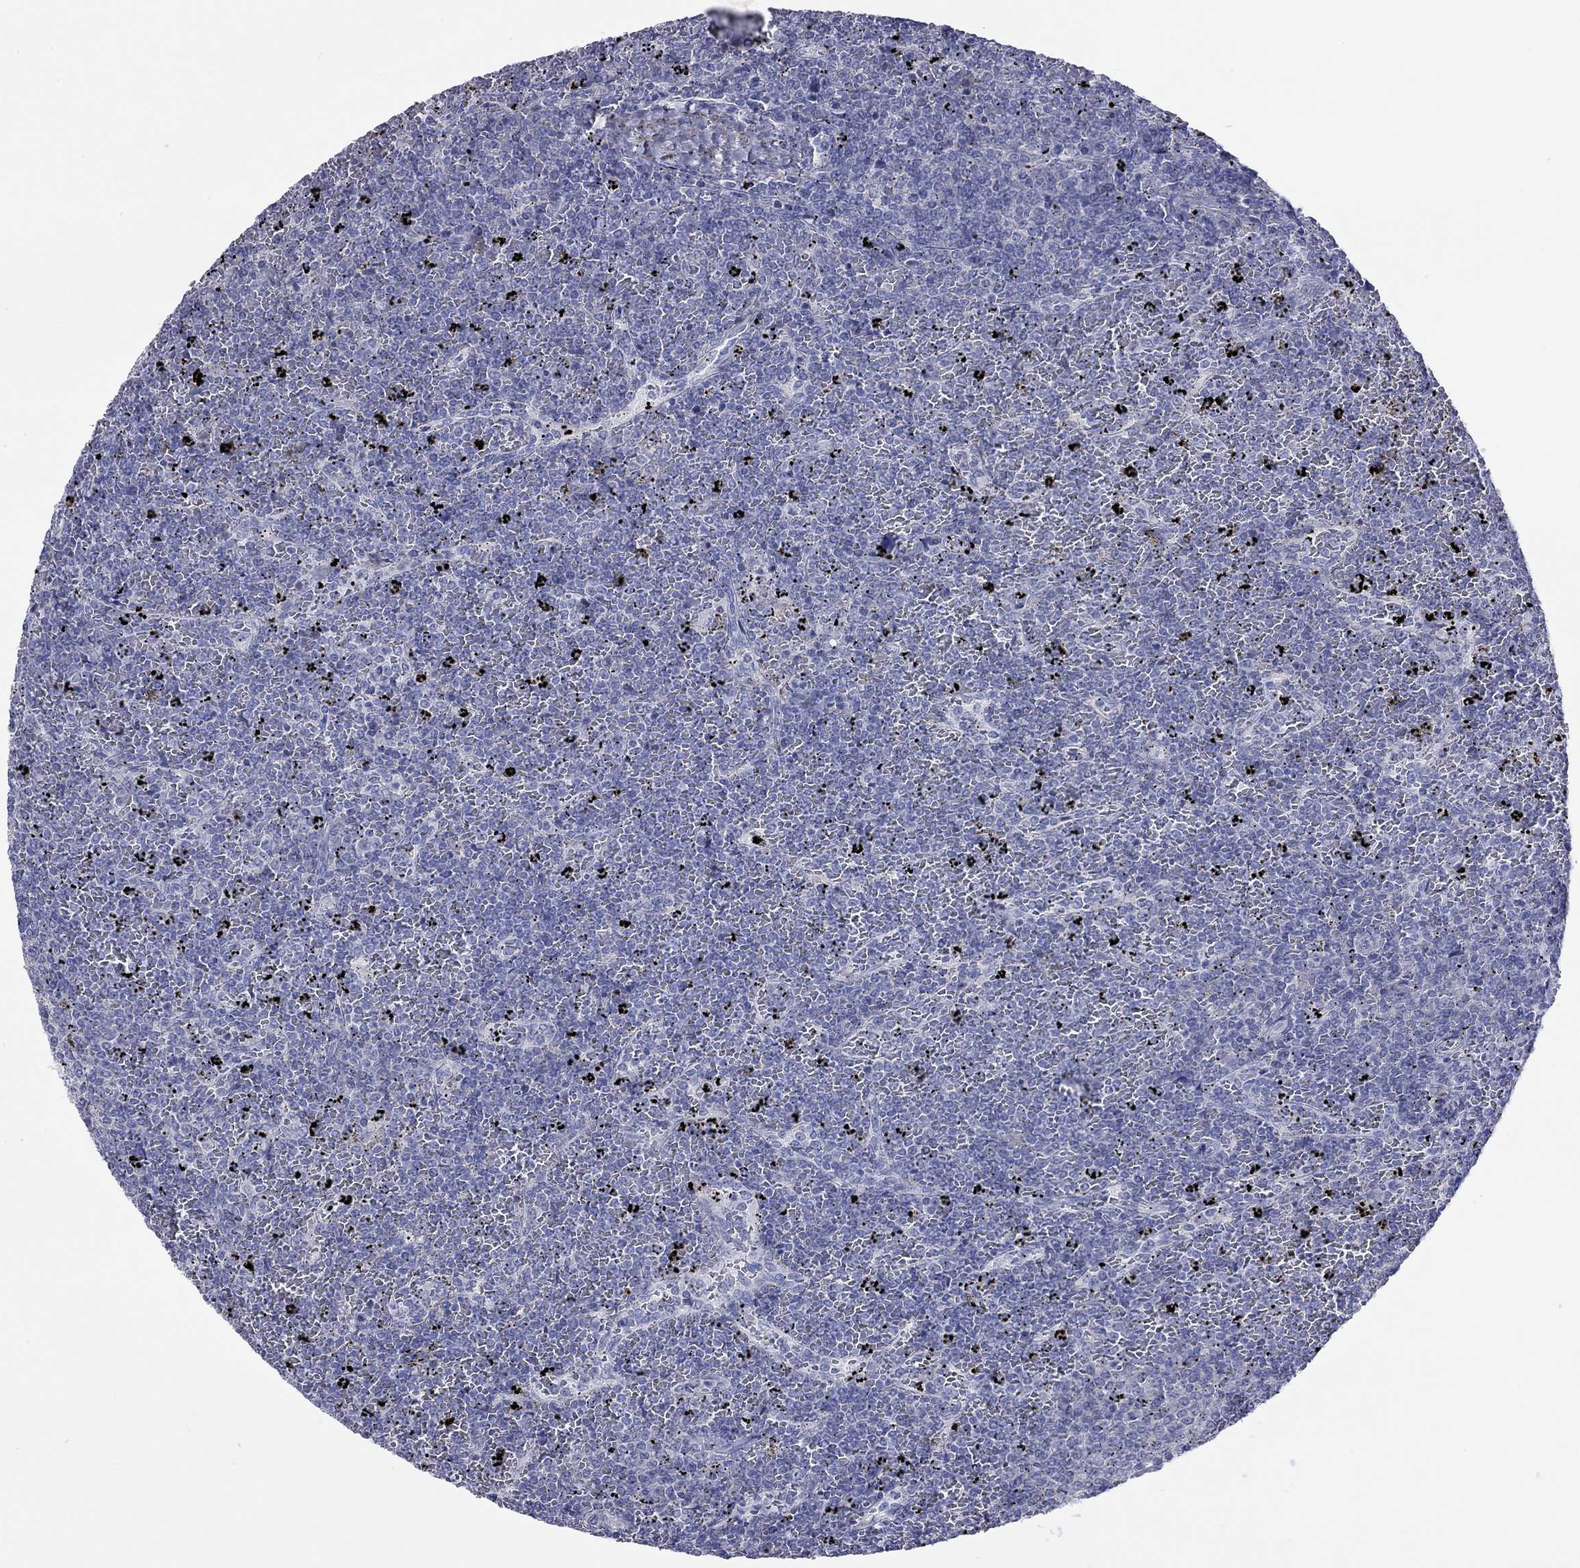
{"staining": {"intensity": "negative", "quantity": "none", "location": "none"}, "tissue": "lymphoma", "cell_type": "Tumor cells", "image_type": "cancer", "snomed": [{"axis": "morphology", "description": "Malignant lymphoma, non-Hodgkin's type, Low grade"}, {"axis": "topography", "description": "Spleen"}], "caption": "Protein analysis of low-grade malignant lymphoma, non-Hodgkin's type shows no significant positivity in tumor cells.", "gene": "ACTL7B", "patient": {"sex": "female", "age": 77}}